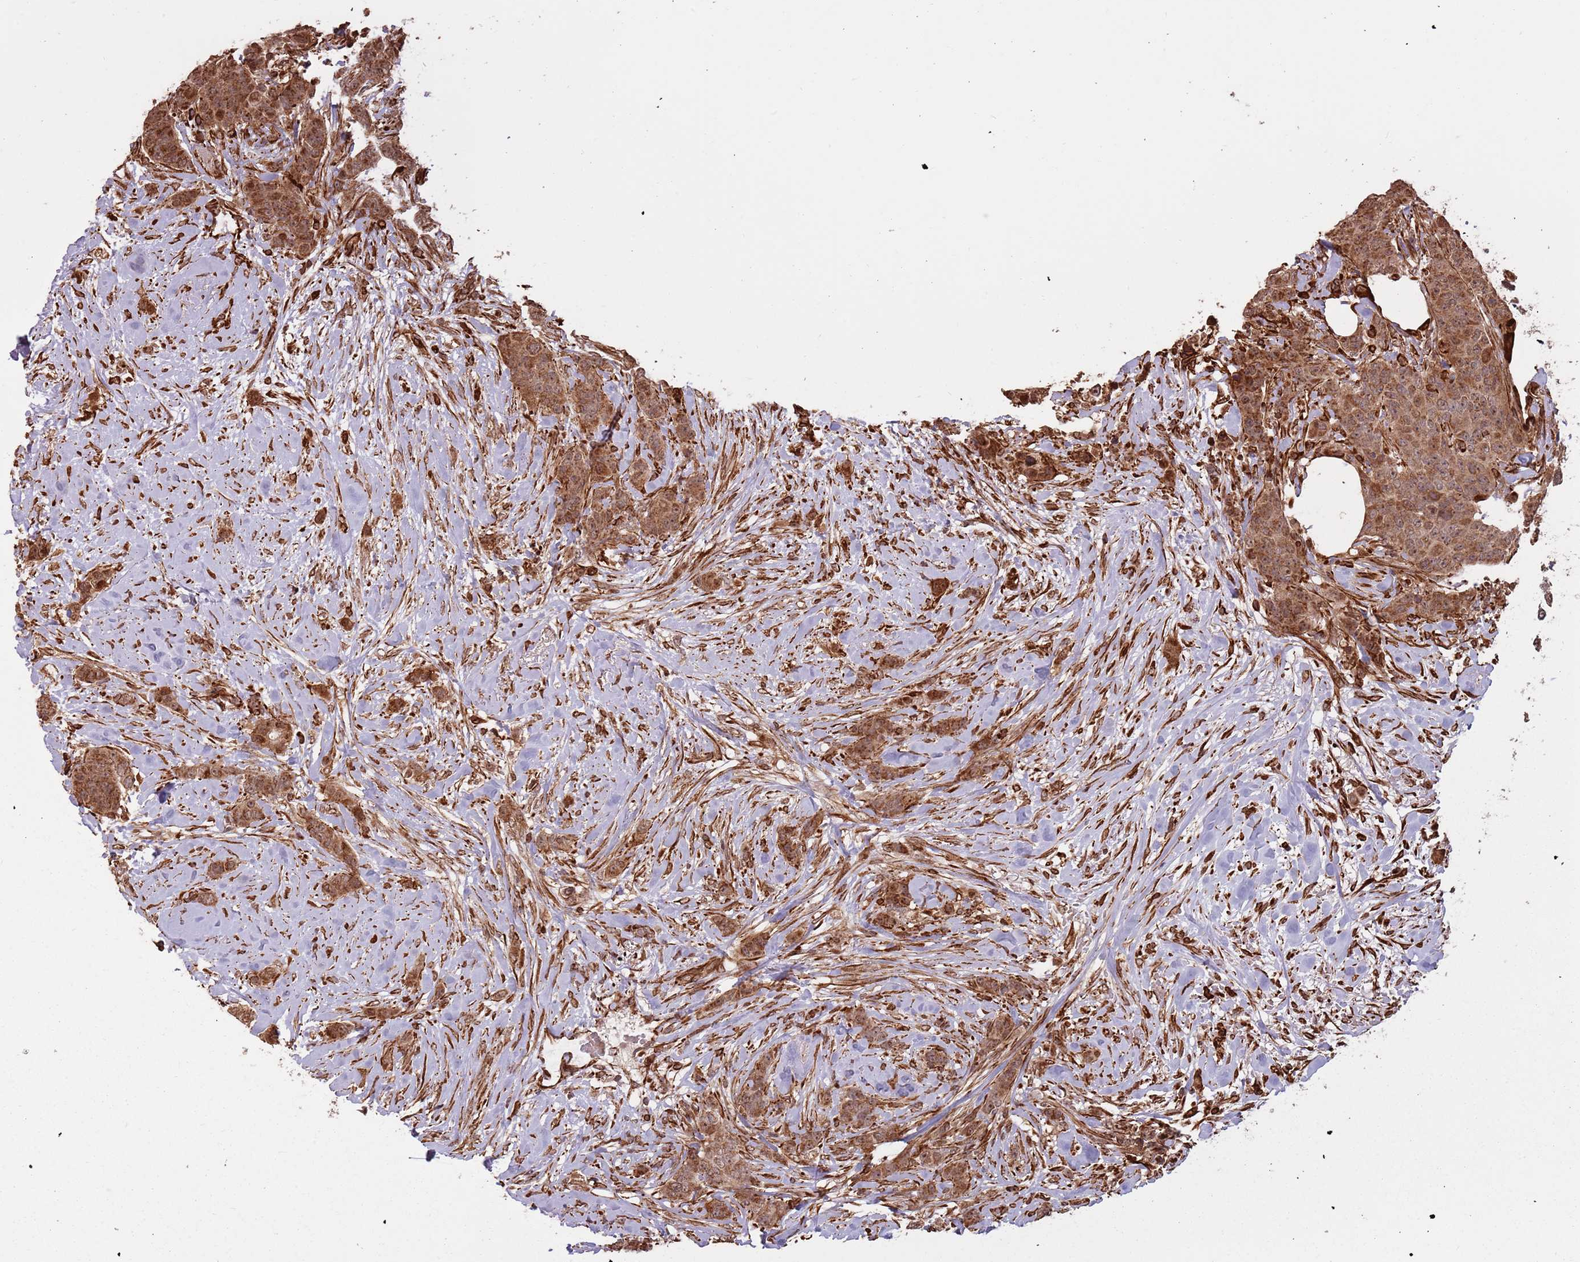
{"staining": {"intensity": "moderate", "quantity": ">75%", "location": "cytoplasmic/membranous,nuclear"}, "tissue": "breast cancer", "cell_type": "Tumor cells", "image_type": "cancer", "snomed": [{"axis": "morphology", "description": "Duct carcinoma"}, {"axis": "topography", "description": "Breast"}], "caption": "Immunohistochemical staining of breast intraductal carcinoma exhibits medium levels of moderate cytoplasmic/membranous and nuclear protein expression in about >75% of tumor cells.", "gene": "ADAMTS3", "patient": {"sex": "female", "age": 40}}